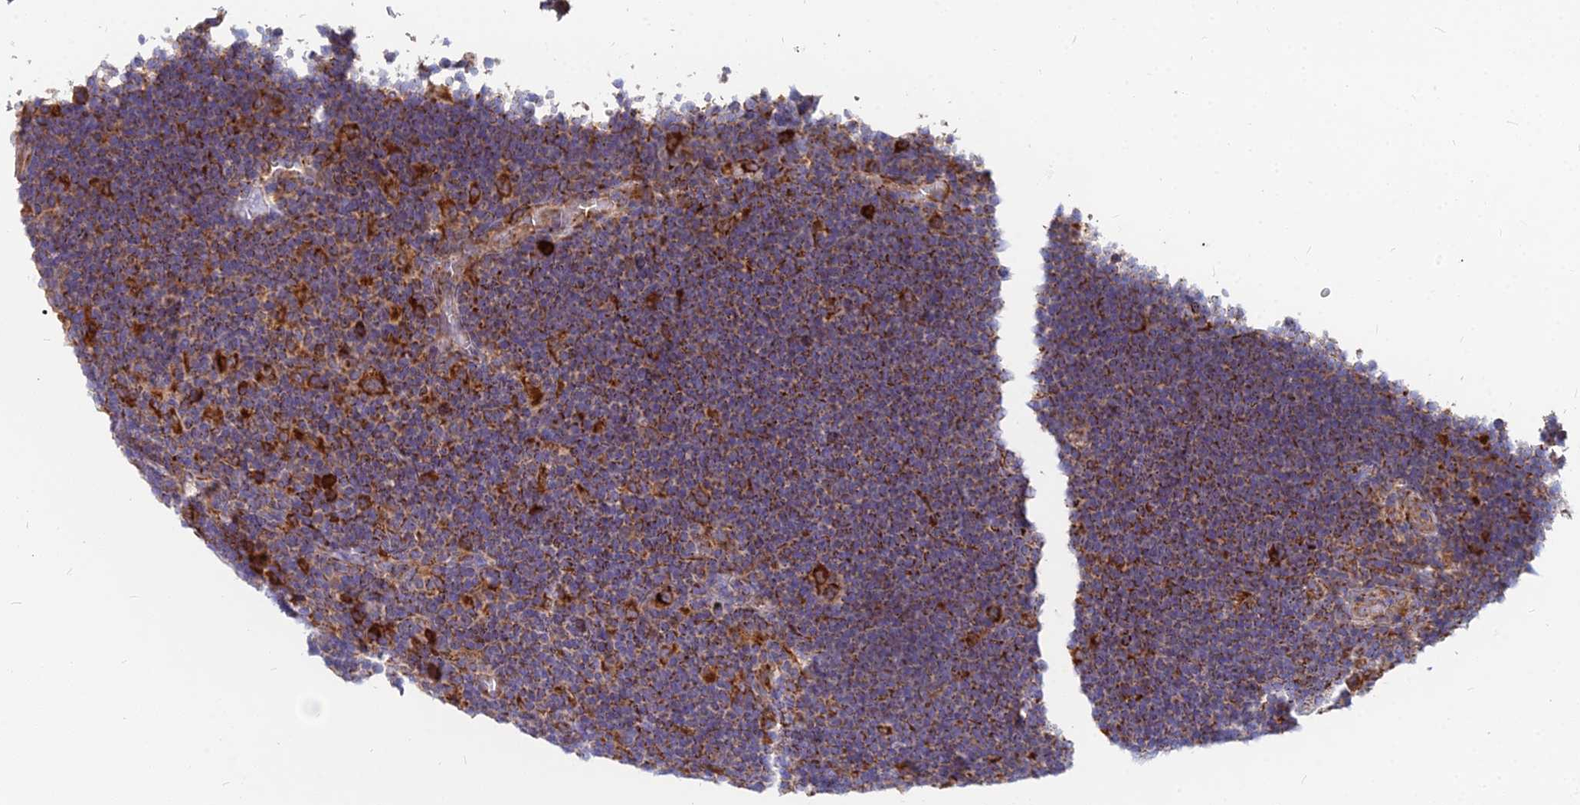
{"staining": {"intensity": "strong", "quantity": ">75%", "location": "cytoplasmic/membranous"}, "tissue": "lymphoma", "cell_type": "Tumor cells", "image_type": "cancer", "snomed": [{"axis": "morphology", "description": "Hodgkin's disease, NOS"}, {"axis": "topography", "description": "Lymph node"}], "caption": "Immunohistochemical staining of human Hodgkin's disease shows high levels of strong cytoplasmic/membranous staining in about >75% of tumor cells.", "gene": "CCT6B", "patient": {"sex": "female", "age": 57}}